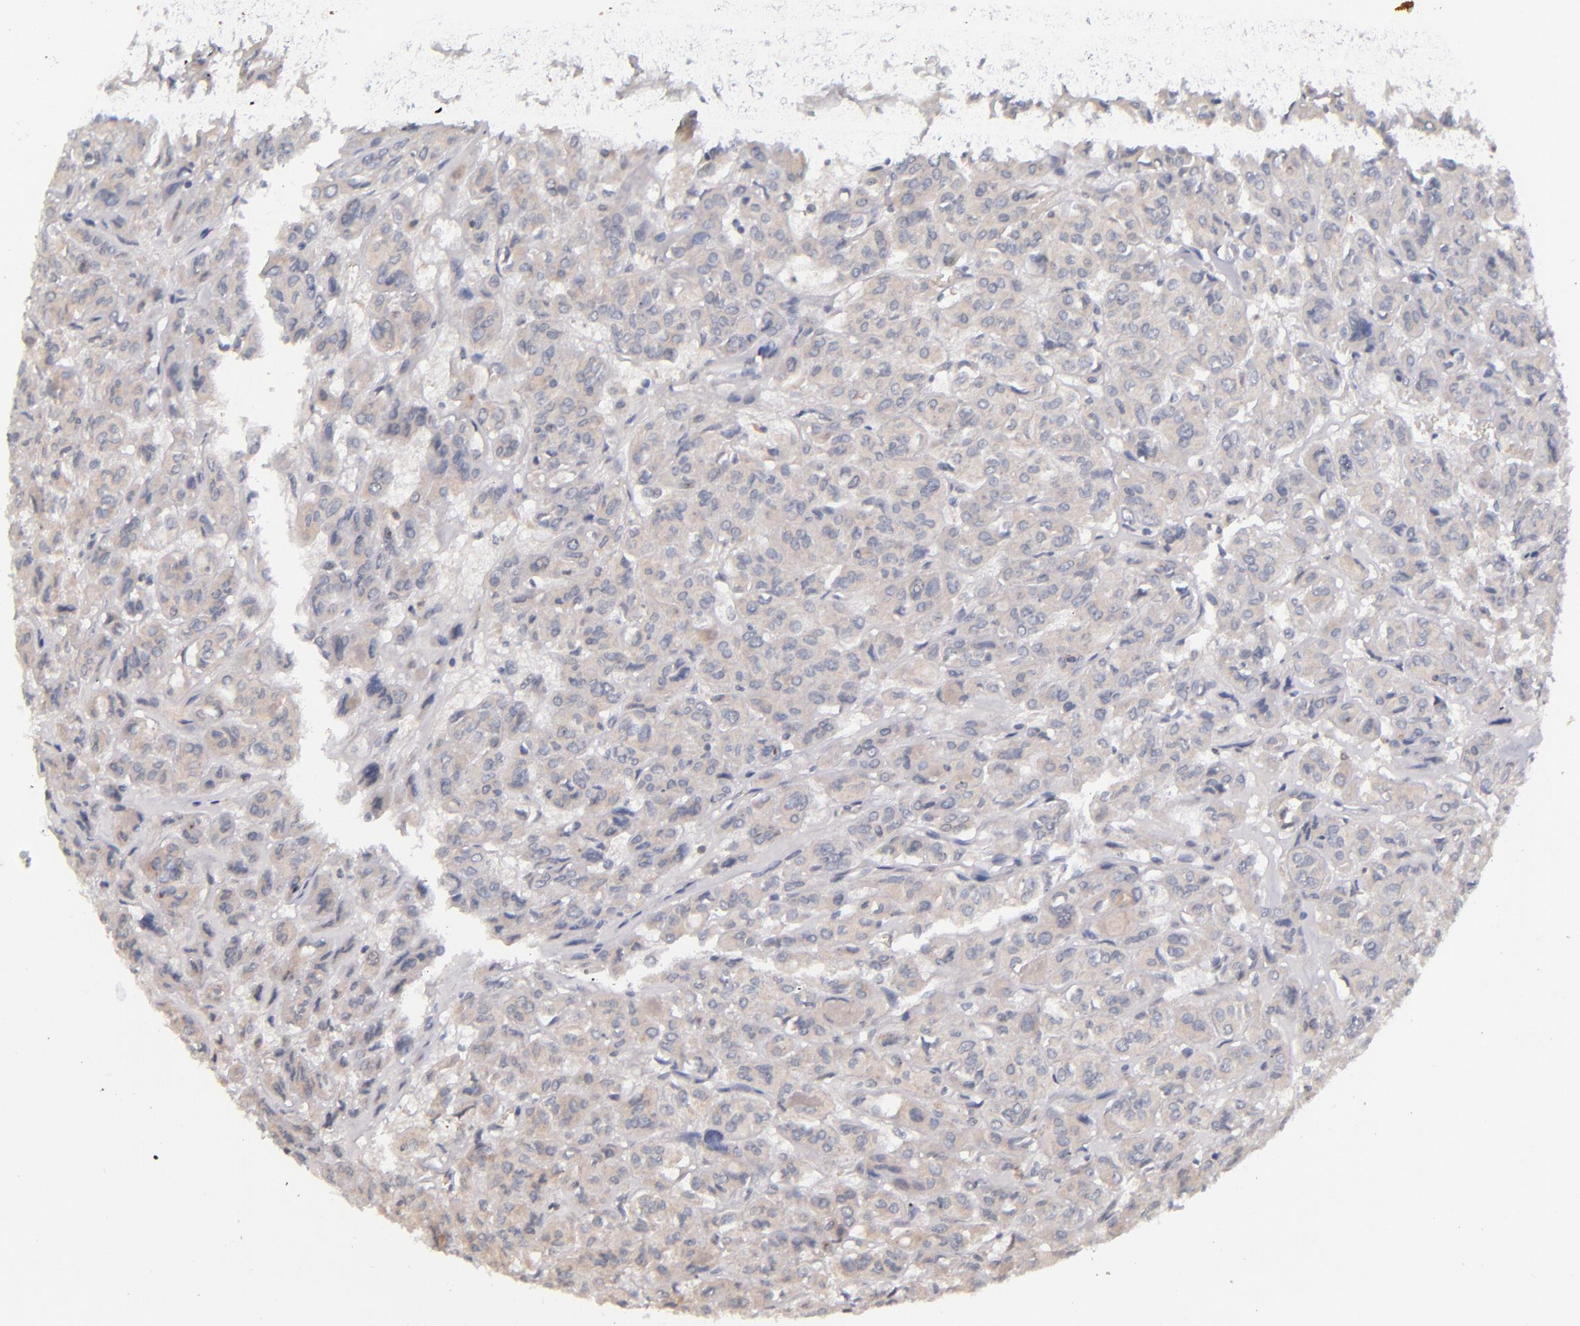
{"staining": {"intensity": "weak", "quantity": "25%-75%", "location": "cytoplasmic/membranous"}, "tissue": "thyroid cancer", "cell_type": "Tumor cells", "image_type": "cancer", "snomed": [{"axis": "morphology", "description": "Follicular adenoma carcinoma, NOS"}, {"axis": "topography", "description": "Thyroid gland"}], "caption": "Tumor cells exhibit low levels of weak cytoplasmic/membranous staining in approximately 25%-75% of cells in thyroid cancer.", "gene": "TSC2", "patient": {"sex": "female", "age": 71}}